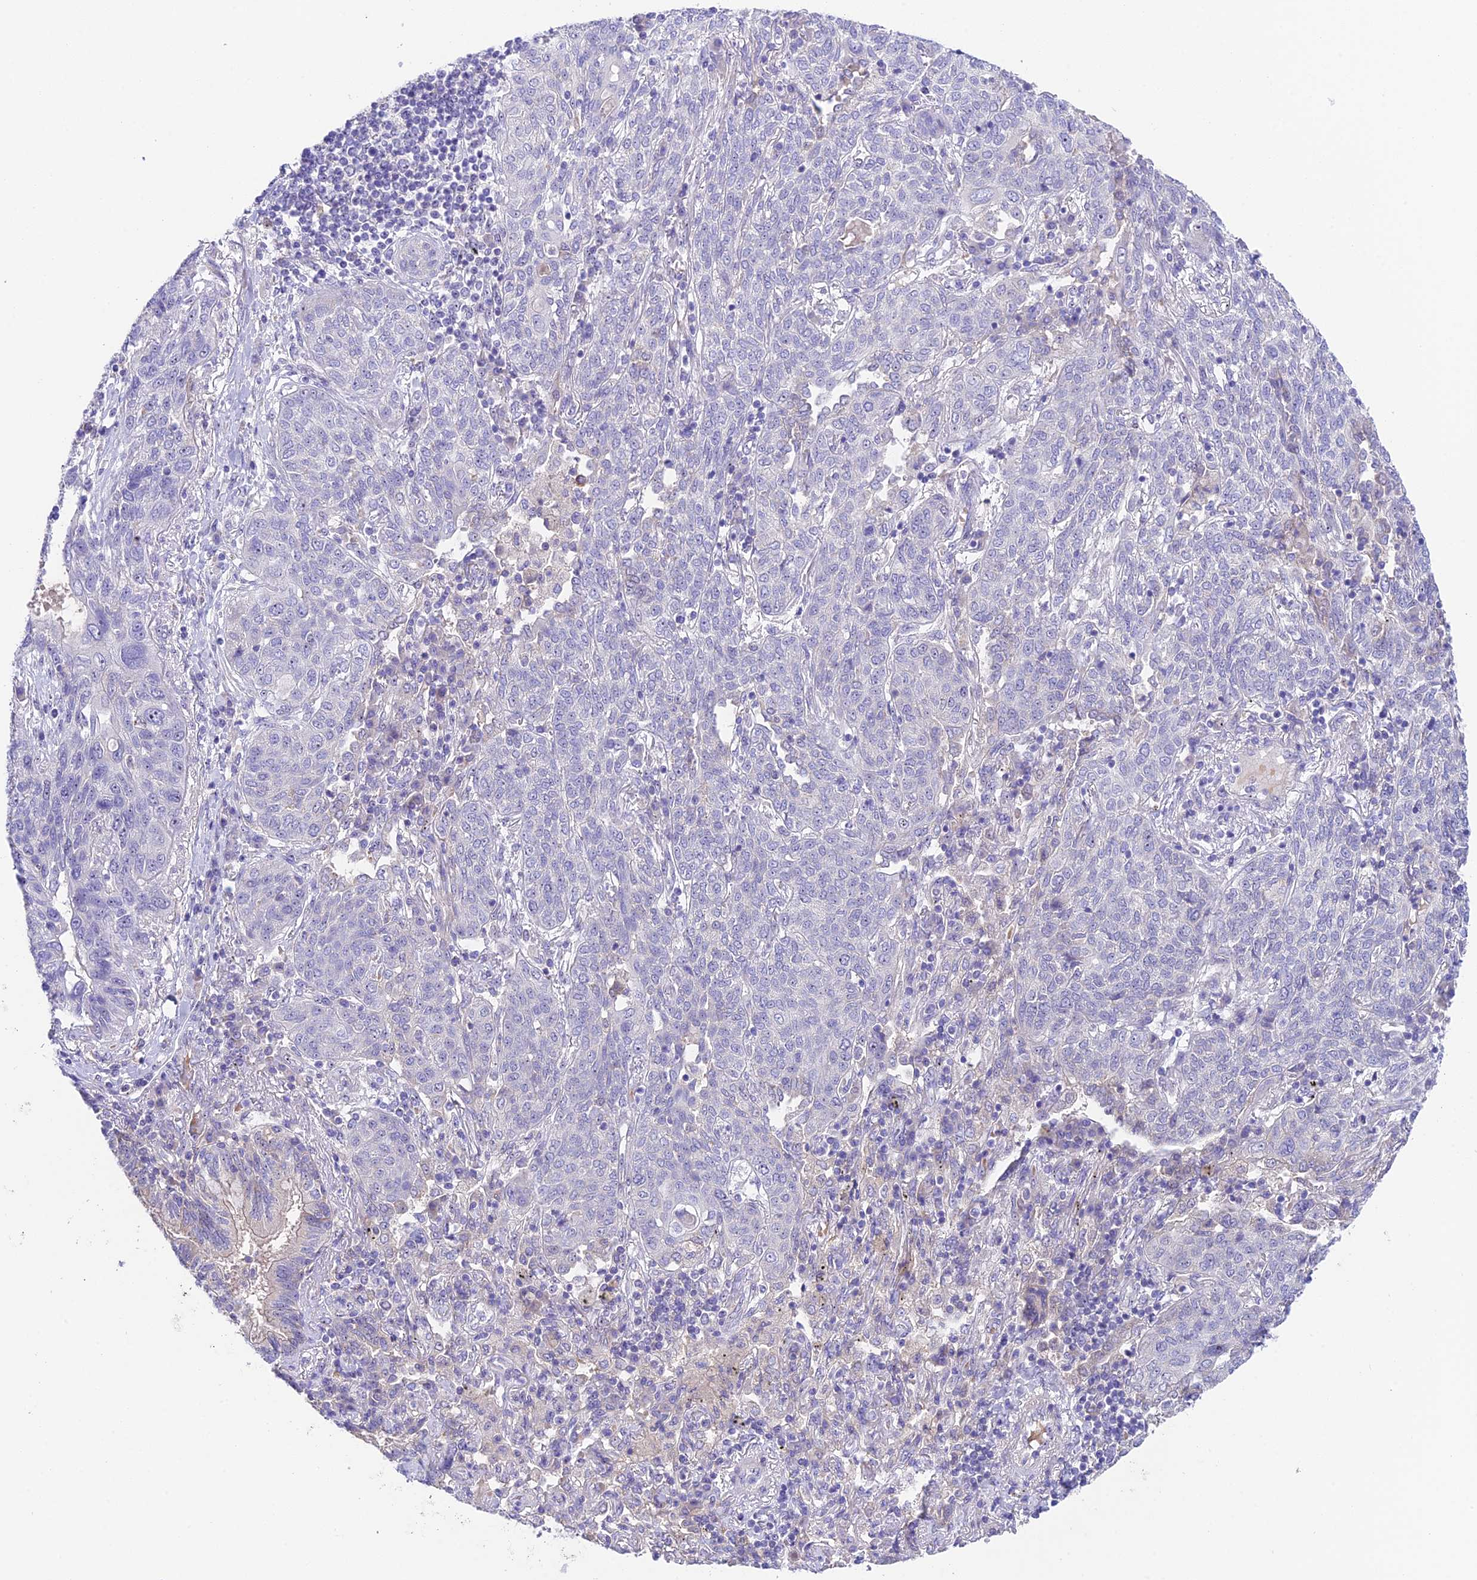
{"staining": {"intensity": "negative", "quantity": "none", "location": "none"}, "tissue": "lung cancer", "cell_type": "Tumor cells", "image_type": "cancer", "snomed": [{"axis": "morphology", "description": "Squamous cell carcinoma, NOS"}, {"axis": "topography", "description": "Lung"}], "caption": "This histopathology image is of lung cancer stained with immunohistochemistry to label a protein in brown with the nuclei are counter-stained blue. There is no staining in tumor cells. (DAB IHC visualized using brightfield microscopy, high magnification).", "gene": "DUSP29", "patient": {"sex": "female", "age": 70}}